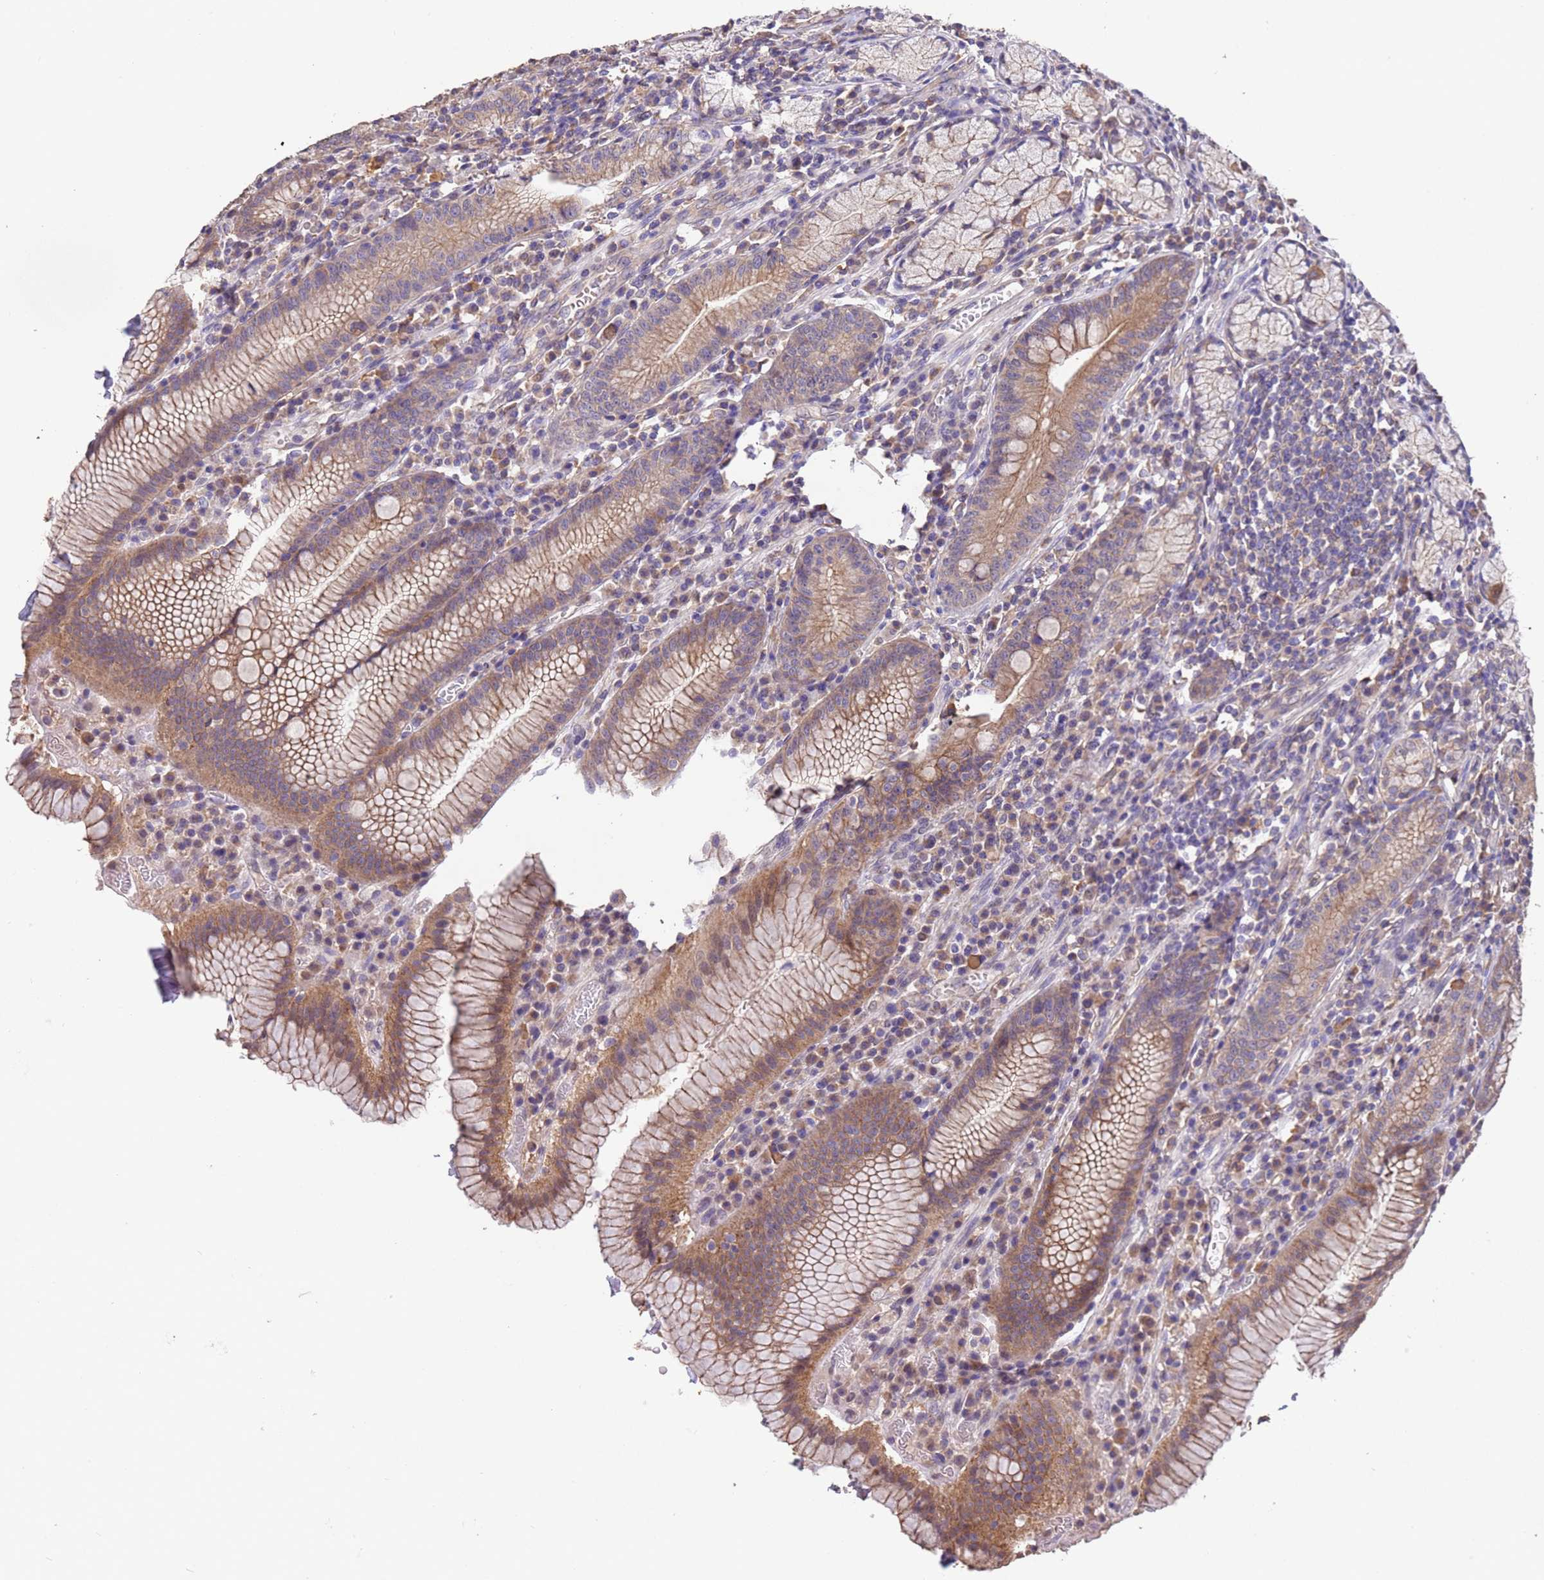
{"staining": {"intensity": "moderate", "quantity": ">75%", "location": "cytoplasmic/membranous"}, "tissue": "stomach", "cell_type": "Glandular cells", "image_type": "normal", "snomed": [{"axis": "morphology", "description": "Normal tissue, NOS"}, {"axis": "topography", "description": "Stomach"}], "caption": "Moderate cytoplasmic/membranous staining is seen in about >75% of glandular cells in normal stomach.", "gene": "NPHP1", "patient": {"sex": "male", "age": 55}}